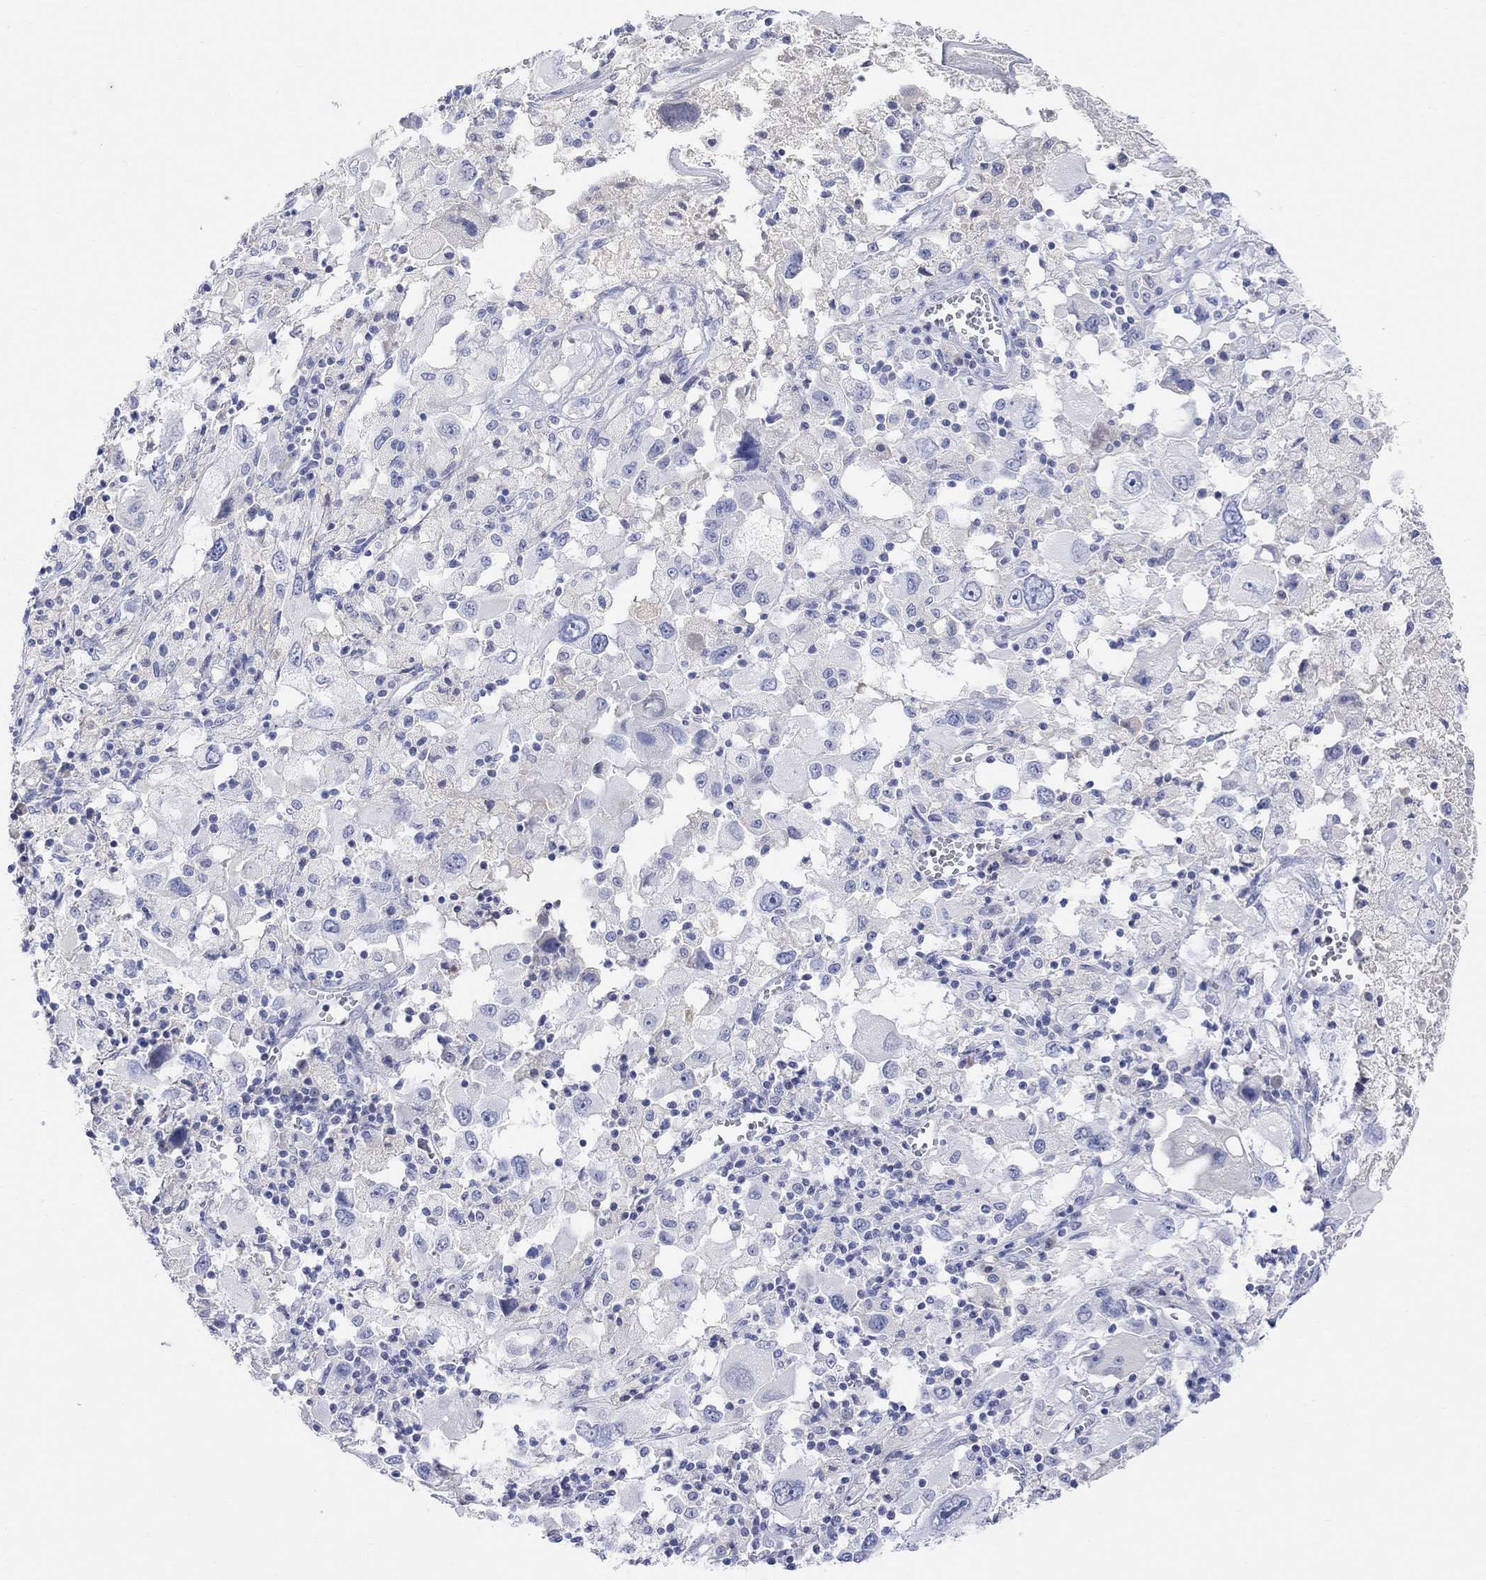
{"staining": {"intensity": "negative", "quantity": "none", "location": "none"}, "tissue": "melanoma", "cell_type": "Tumor cells", "image_type": "cancer", "snomed": [{"axis": "morphology", "description": "Malignant melanoma, Metastatic site"}, {"axis": "topography", "description": "Soft tissue"}], "caption": "A histopathology image of malignant melanoma (metastatic site) stained for a protein displays no brown staining in tumor cells.", "gene": "TYR", "patient": {"sex": "male", "age": 50}}